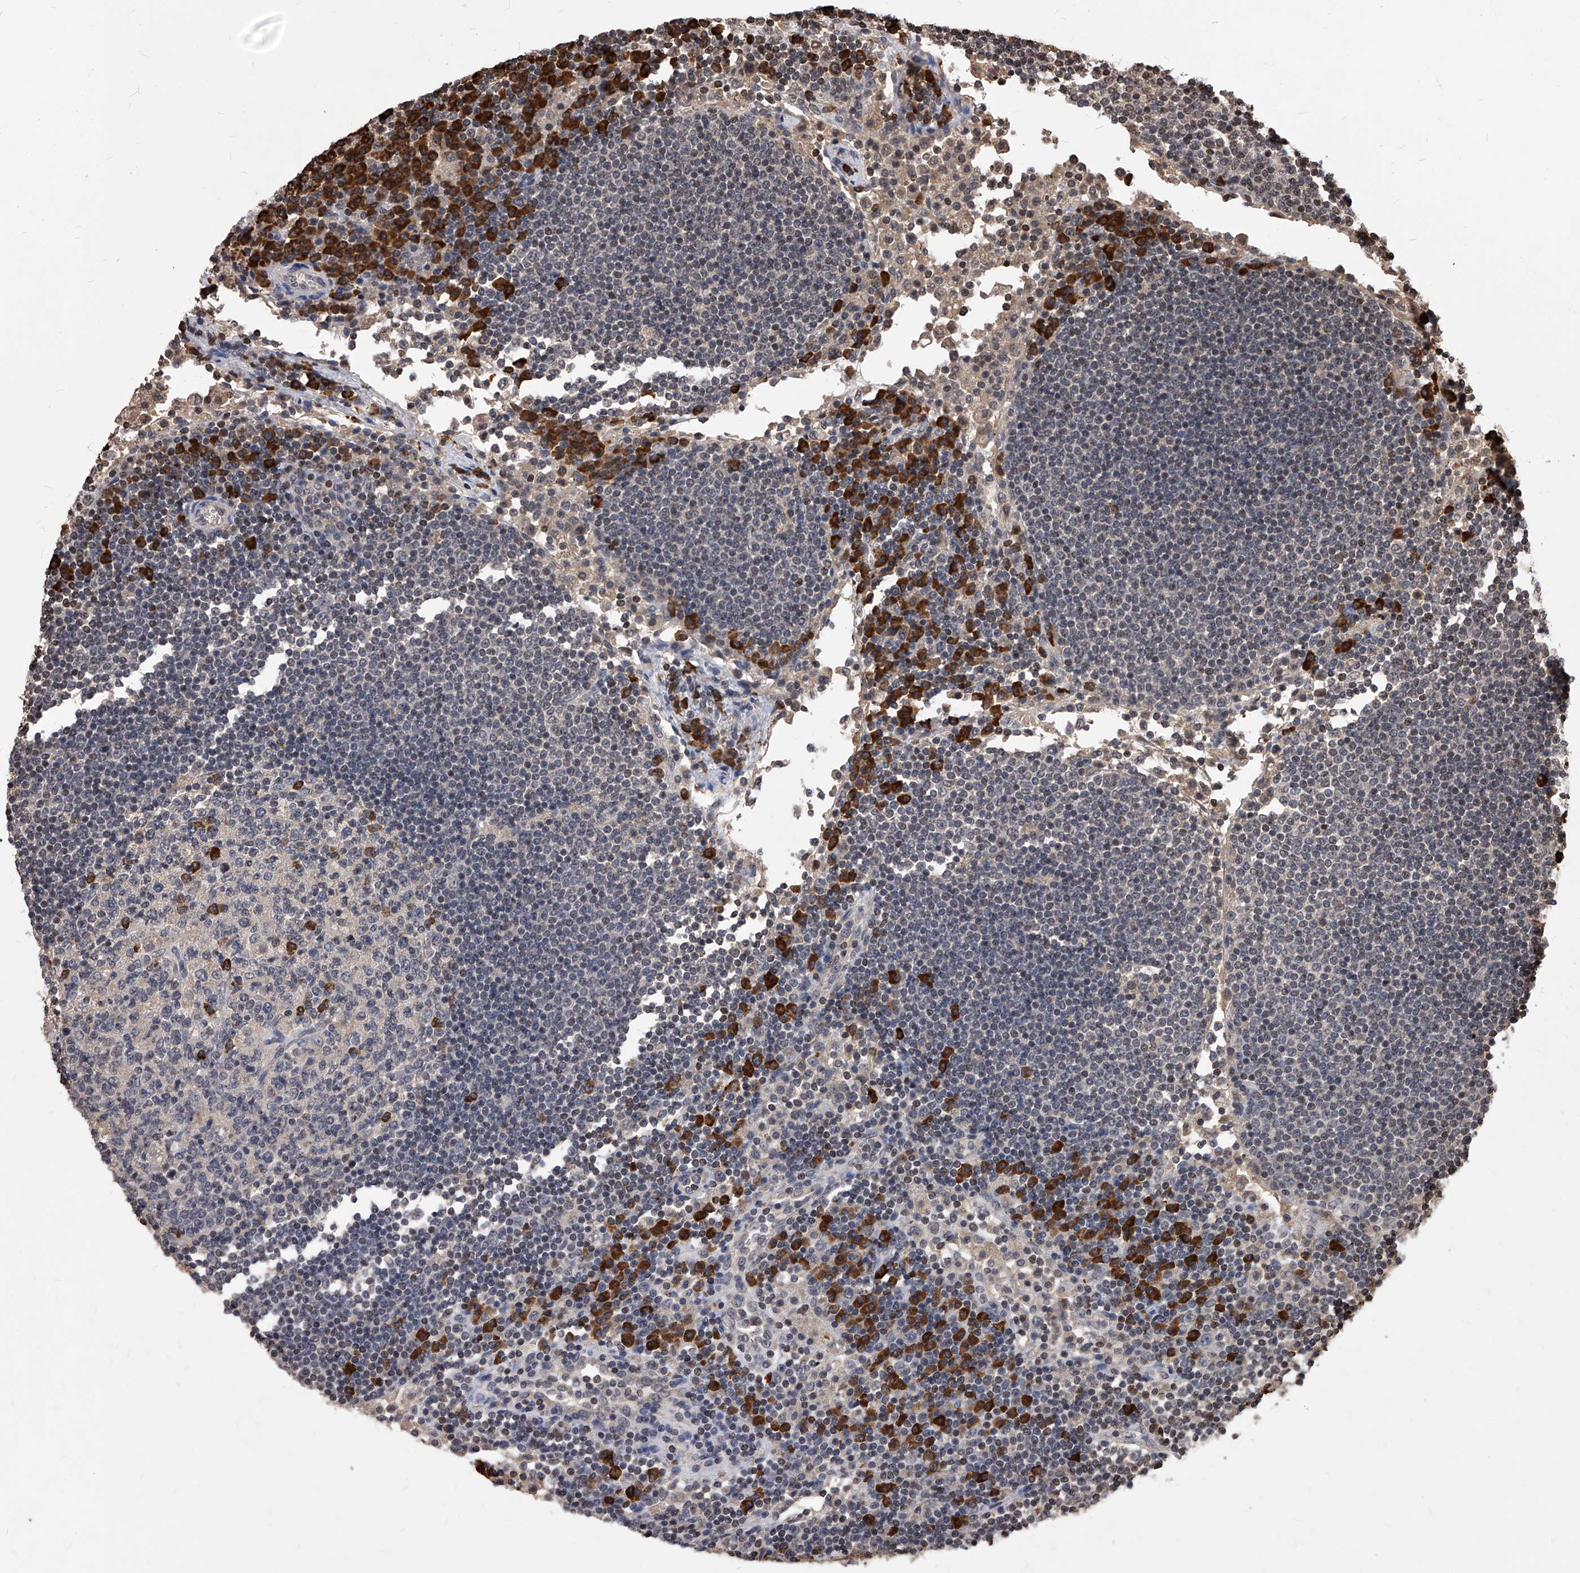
{"staining": {"intensity": "strong", "quantity": "<25%", "location": "cytoplasmic/membranous"}, "tissue": "lymph node", "cell_type": "Germinal center cells", "image_type": "normal", "snomed": [{"axis": "morphology", "description": "Normal tissue, NOS"}, {"axis": "topography", "description": "Lymph node"}], "caption": "Germinal center cells reveal strong cytoplasmic/membranous expression in approximately <25% of cells in benign lymph node.", "gene": "ID1", "patient": {"sex": "female", "age": 53}}